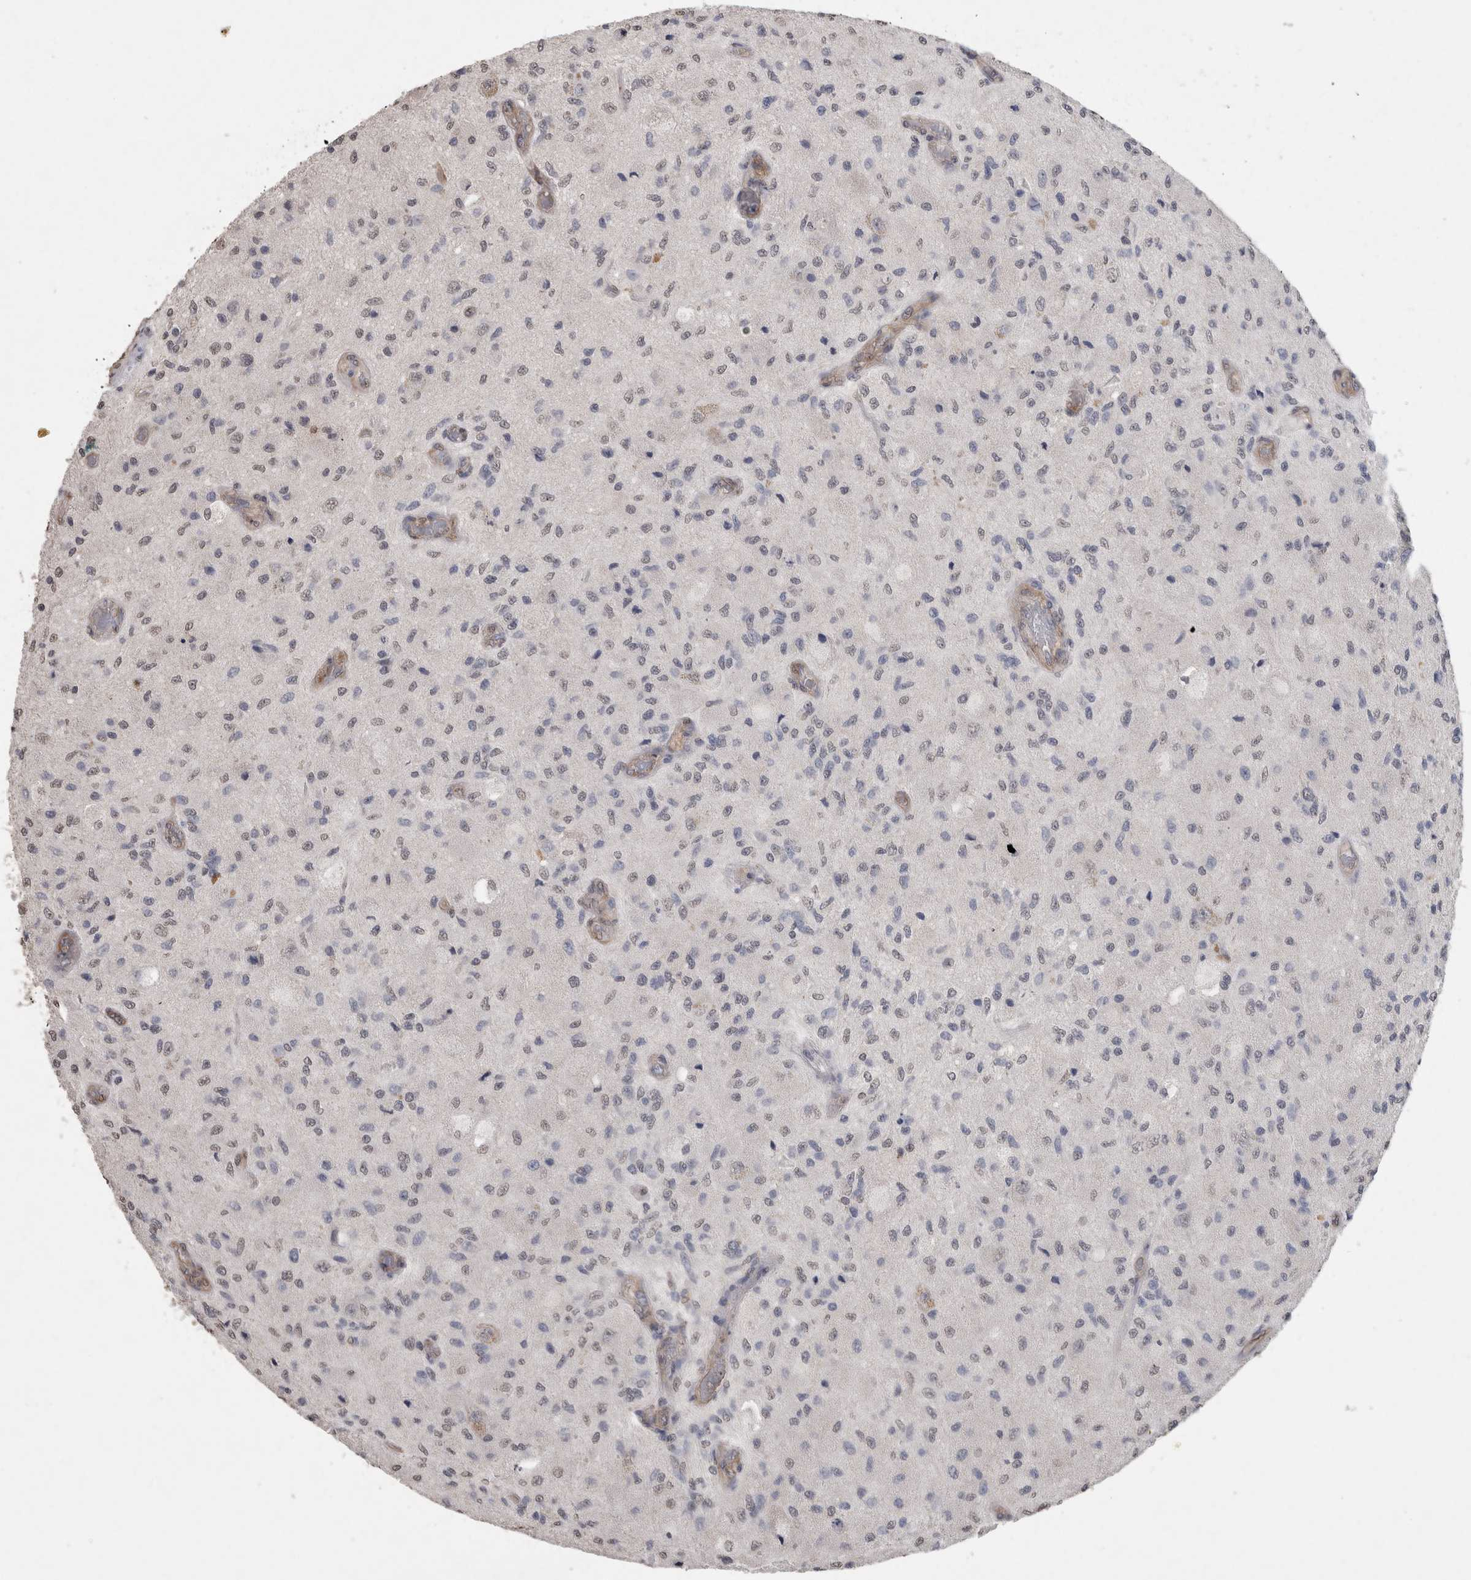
{"staining": {"intensity": "weak", "quantity": "25%-75%", "location": "nuclear"}, "tissue": "glioma", "cell_type": "Tumor cells", "image_type": "cancer", "snomed": [{"axis": "morphology", "description": "Normal tissue, NOS"}, {"axis": "morphology", "description": "Glioma, malignant, High grade"}, {"axis": "topography", "description": "Cerebral cortex"}], "caption": "Protein staining reveals weak nuclear positivity in about 25%-75% of tumor cells in glioma. The staining was performed using DAB (3,3'-diaminobenzidine) to visualize the protein expression in brown, while the nuclei were stained in blue with hematoxylin (Magnification: 20x).", "gene": "RECK", "patient": {"sex": "male", "age": 77}}